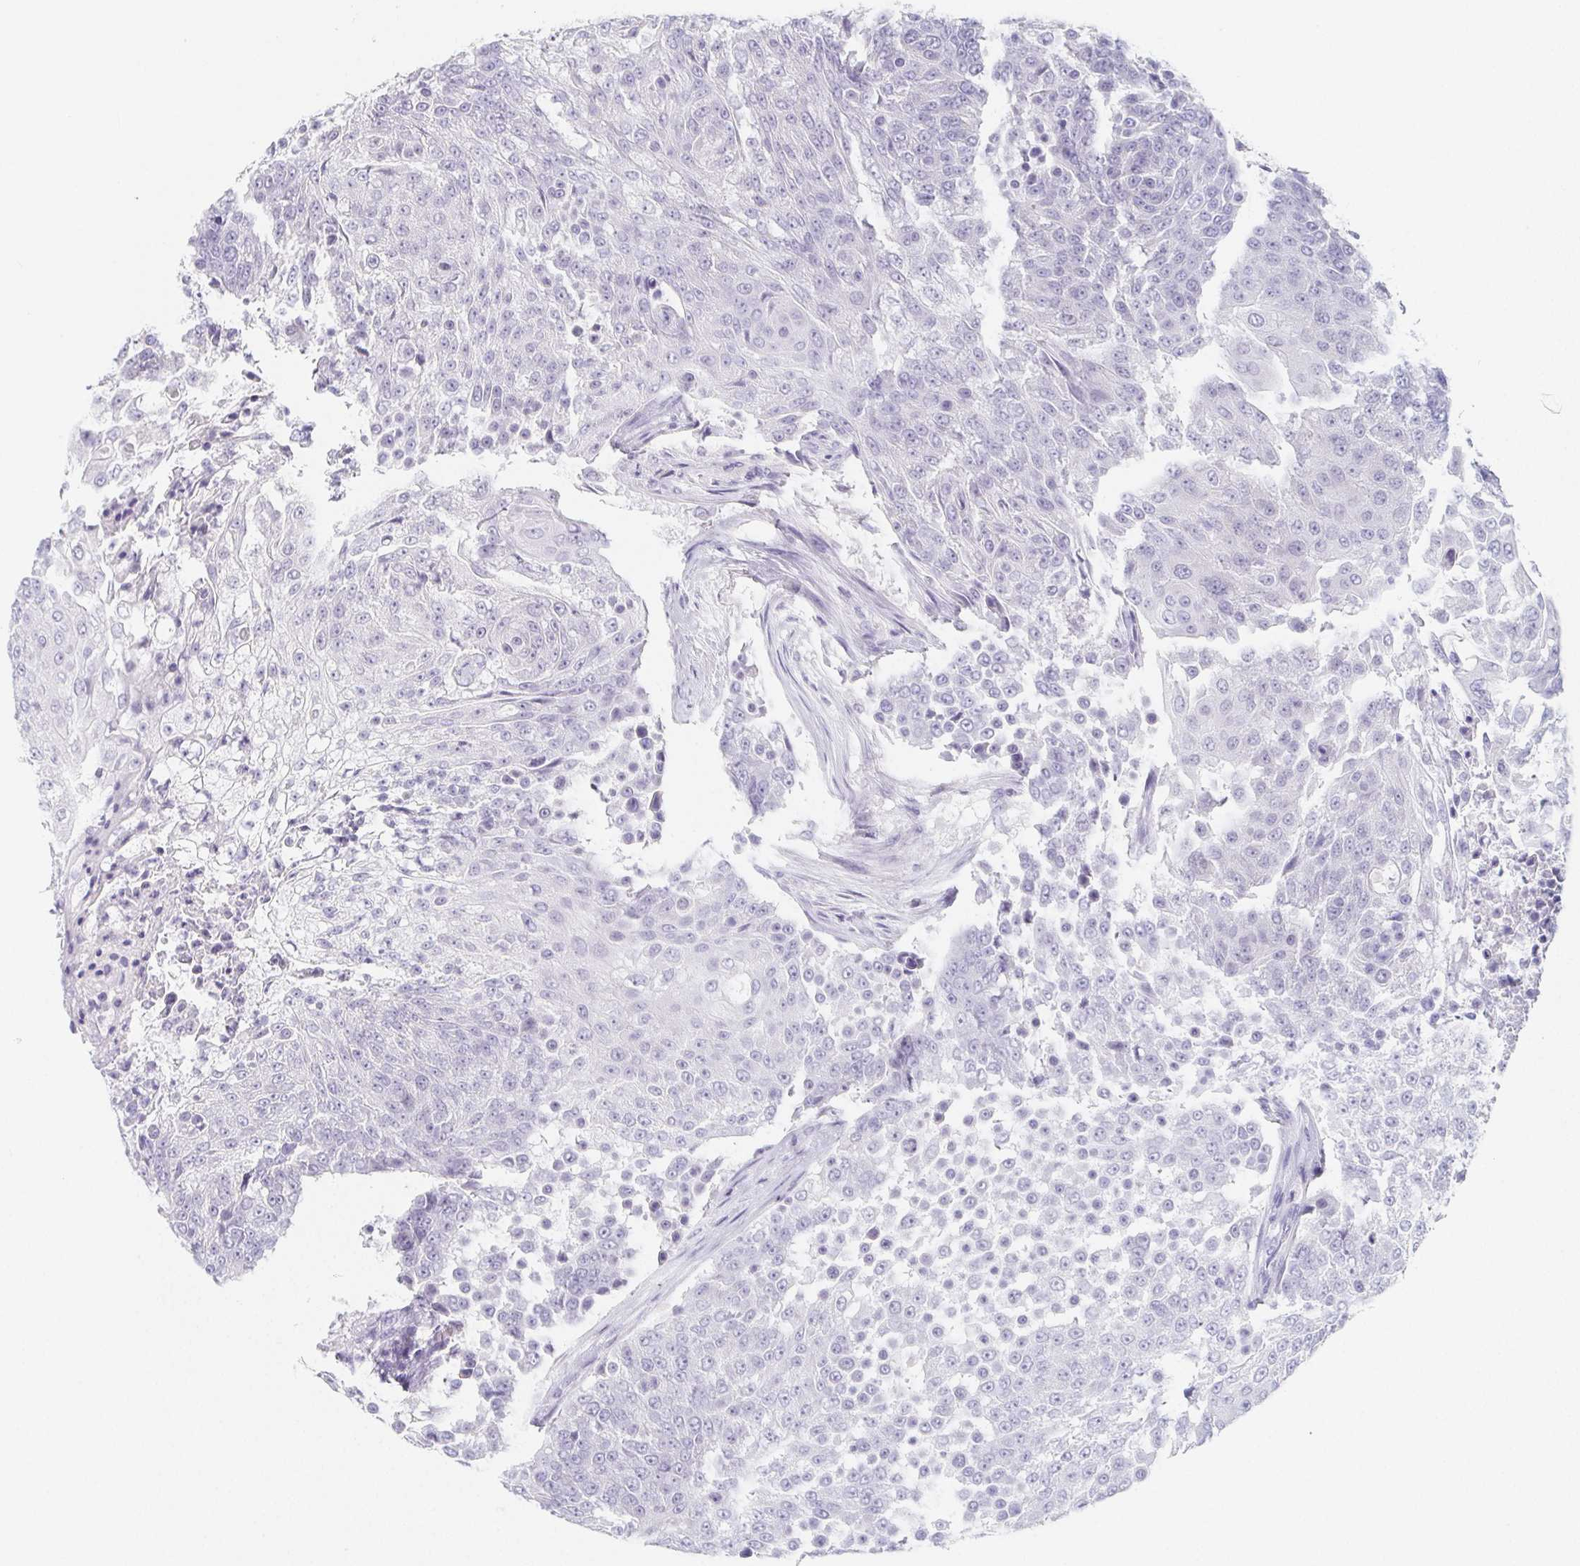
{"staining": {"intensity": "negative", "quantity": "none", "location": "none"}, "tissue": "urothelial cancer", "cell_type": "Tumor cells", "image_type": "cancer", "snomed": [{"axis": "morphology", "description": "Urothelial carcinoma, High grade"}, {"axis": "topography", "description": "Urinary bladder"}], "caption": "Tumor cells are negative for protein expression in human high-grade urothelial carcinoma.", "gene": "GLIPR1L1", "patient": {"sex": "female", "age": 63}}